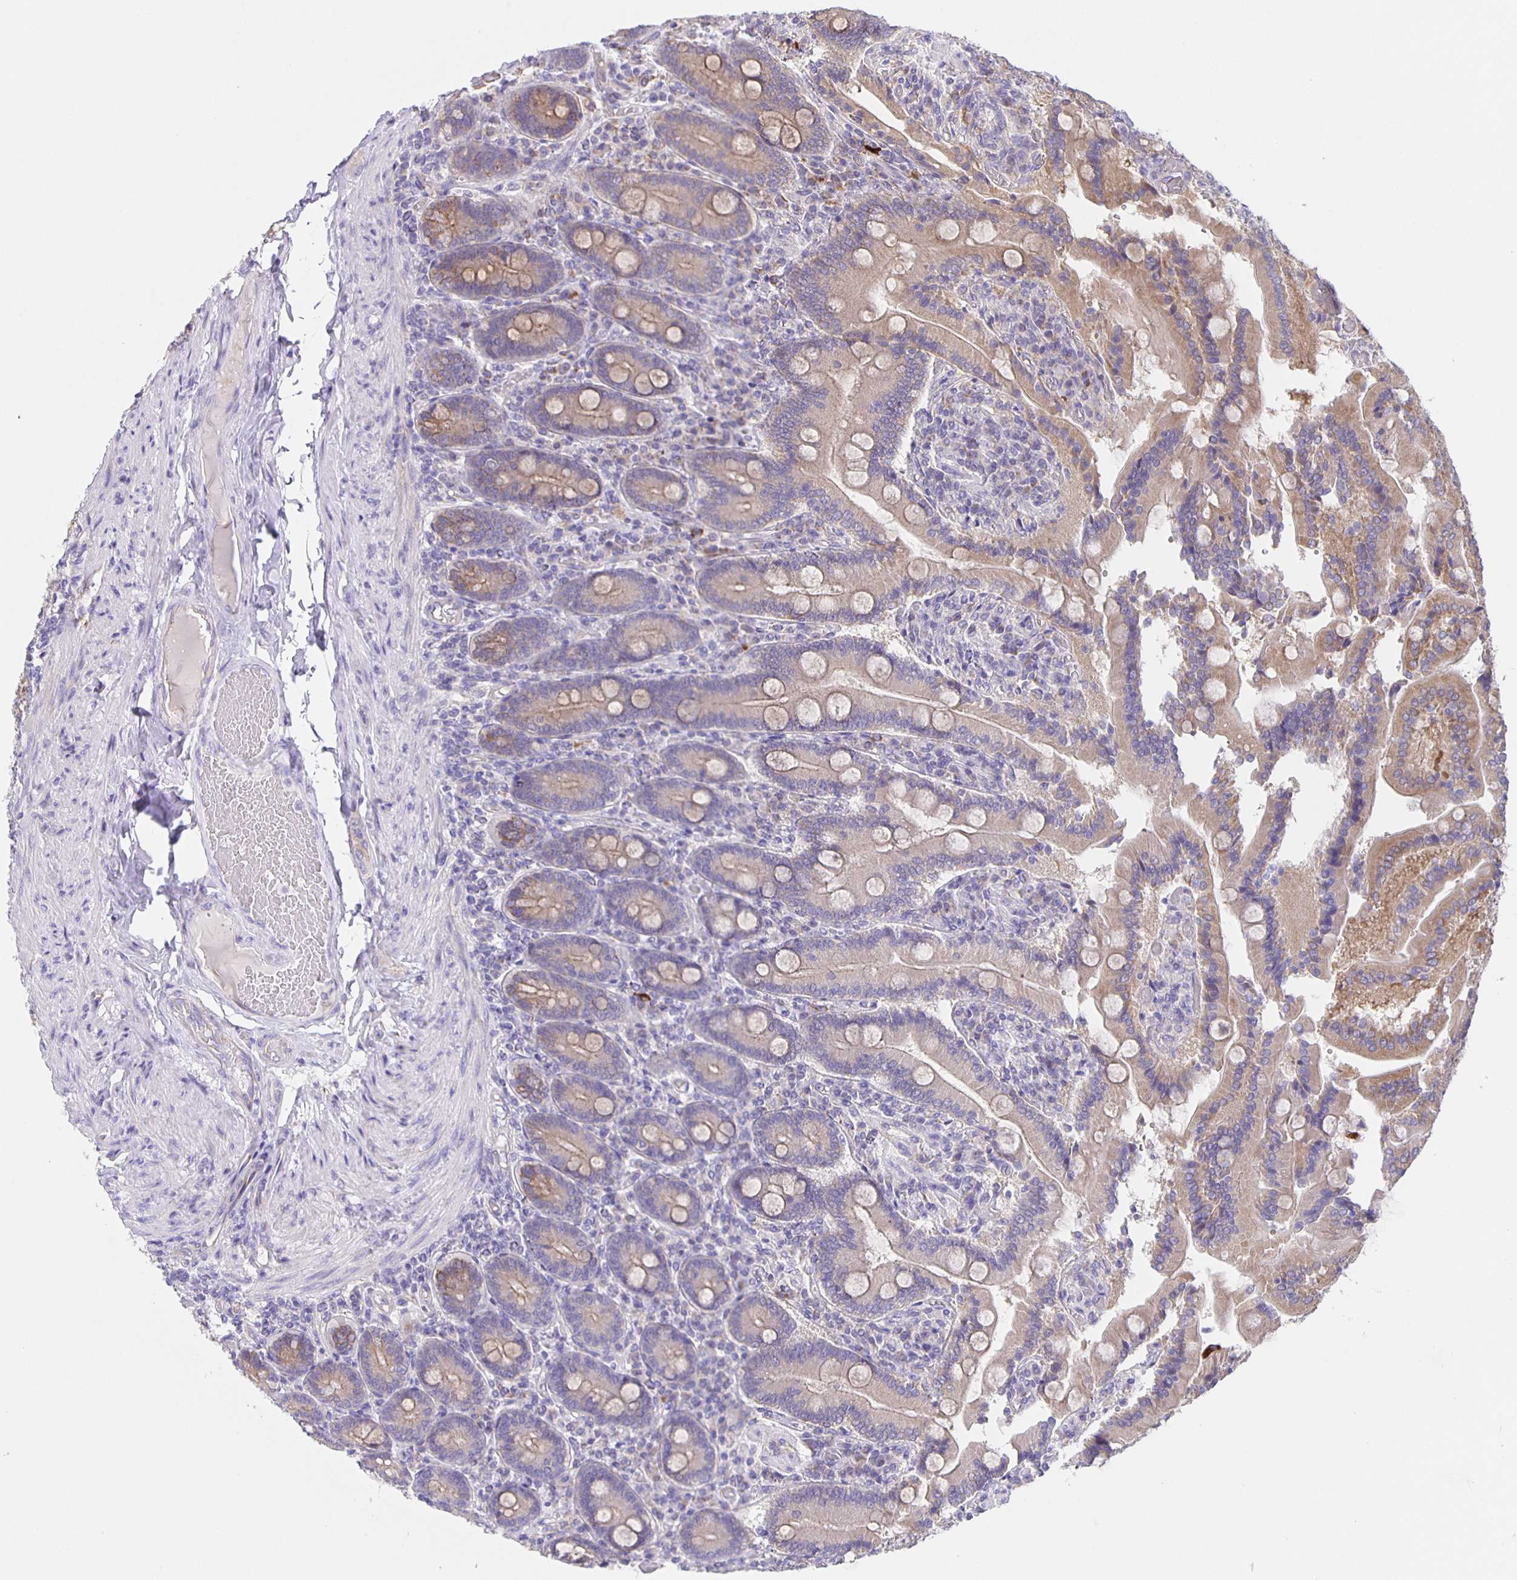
{"staining": {"intensity": "moderate", "quantity": "25%-75%", "location": "cytoplasmic/membranous"}, "tissue": "duodenum", "cell_type": "Glandular cells", "image_type": "normal", "snomed": [{"axis": "morphology", "description": "Normal tissue, NOS"}, {"axis": "topography", "description": "Duodenum"}], "caption": "Protein staining displays moderate cytoplasmic/membranous staining in approximately 25%-75% of glandular cells in benign duodenum.", "gene": "JMJD4", "patient": {"sex": "female", "age": 62}}